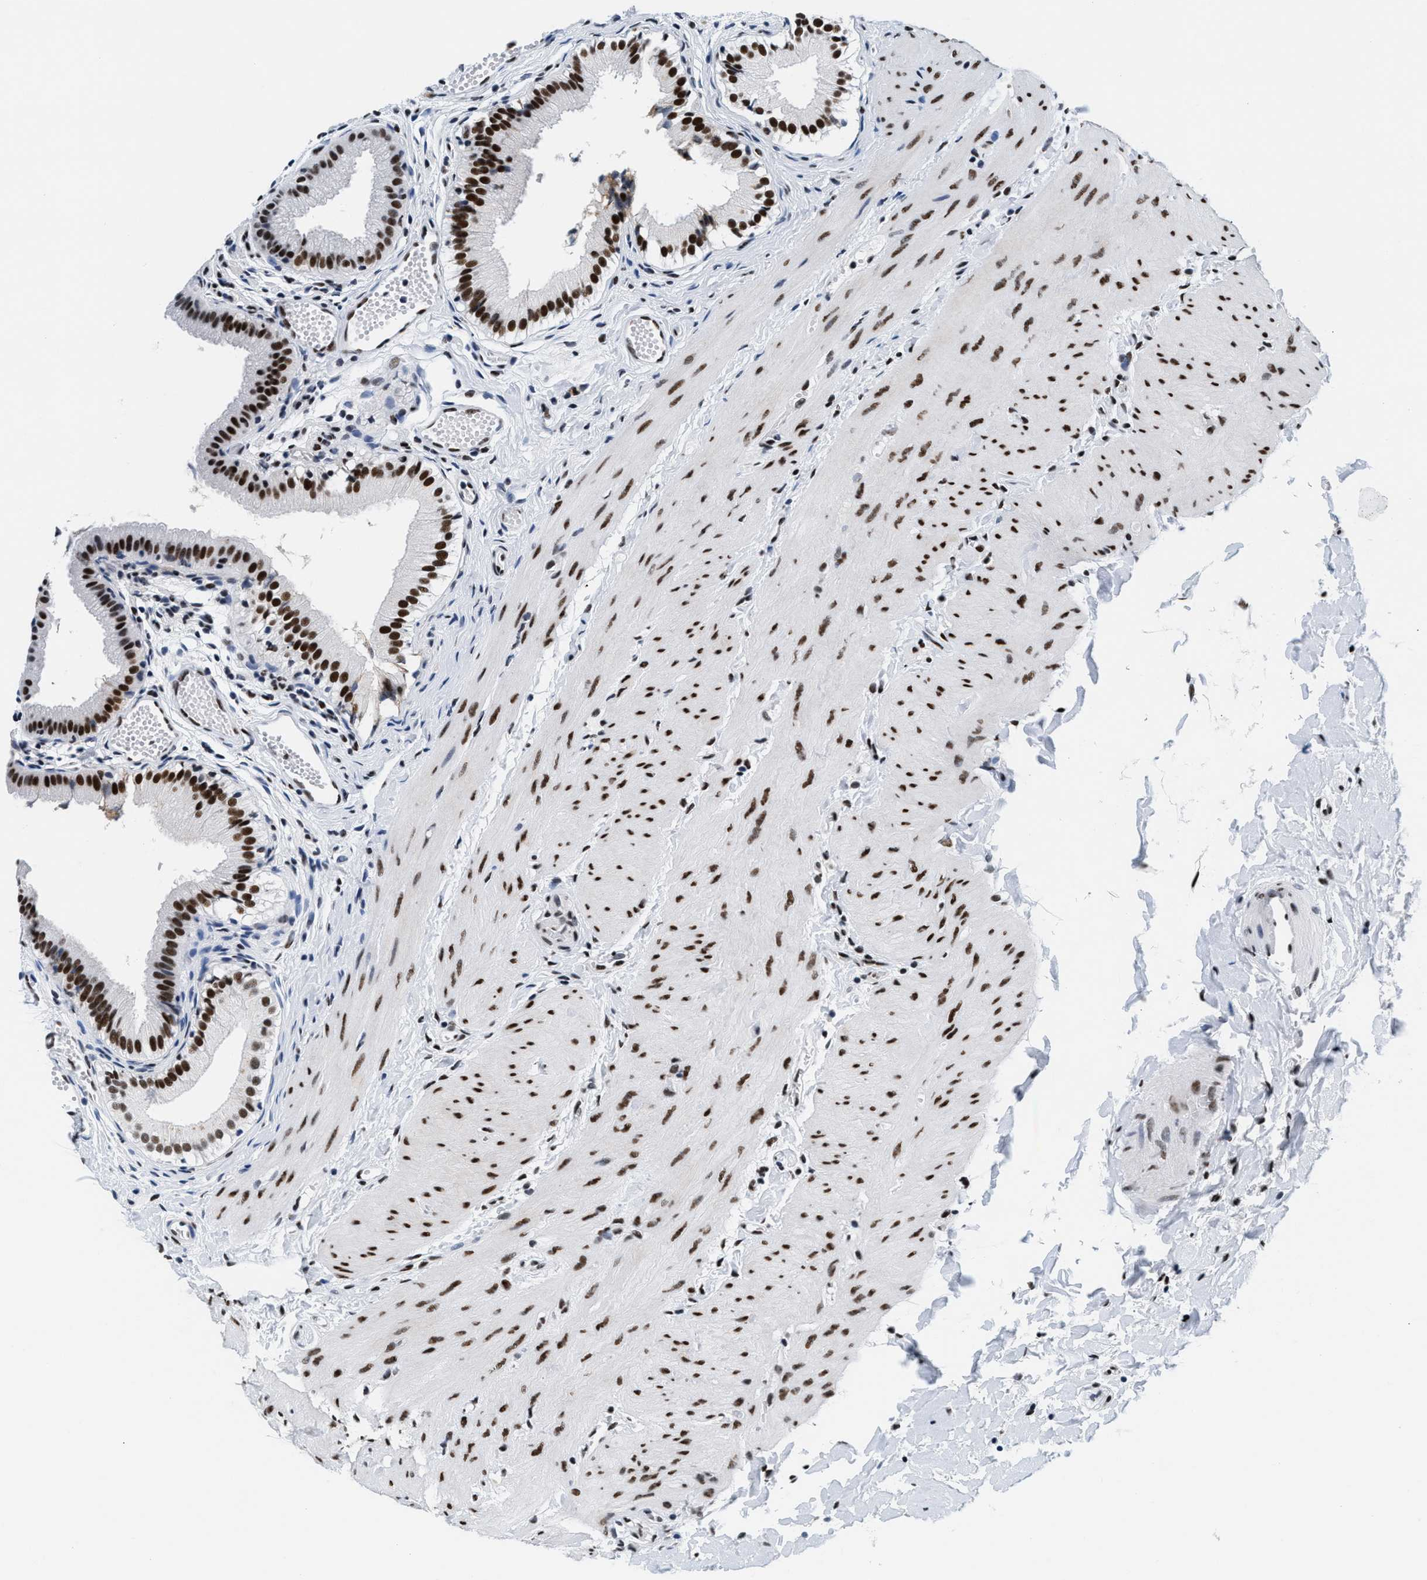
{"staining": {"intensity": "strong", "quantity": ">75%", "location": "nuclear"}, "tissue": "gallbladder", "cell_type": "Glandular cells", "image_type": "normal", "snomed": [{"axis": "morphology", "description": "Normal tissue, NOS"}, {"axis": "topography", "description": "Gallbladder"}], "caption": "An image of human gallbladder stained for a protein demonstrates strong nuclear brown staining in glandular cells. (IHC, brightfield microscopy, high magnification).", "gene": "RAD50", "patient": {"sex": "female", "age": 26}}